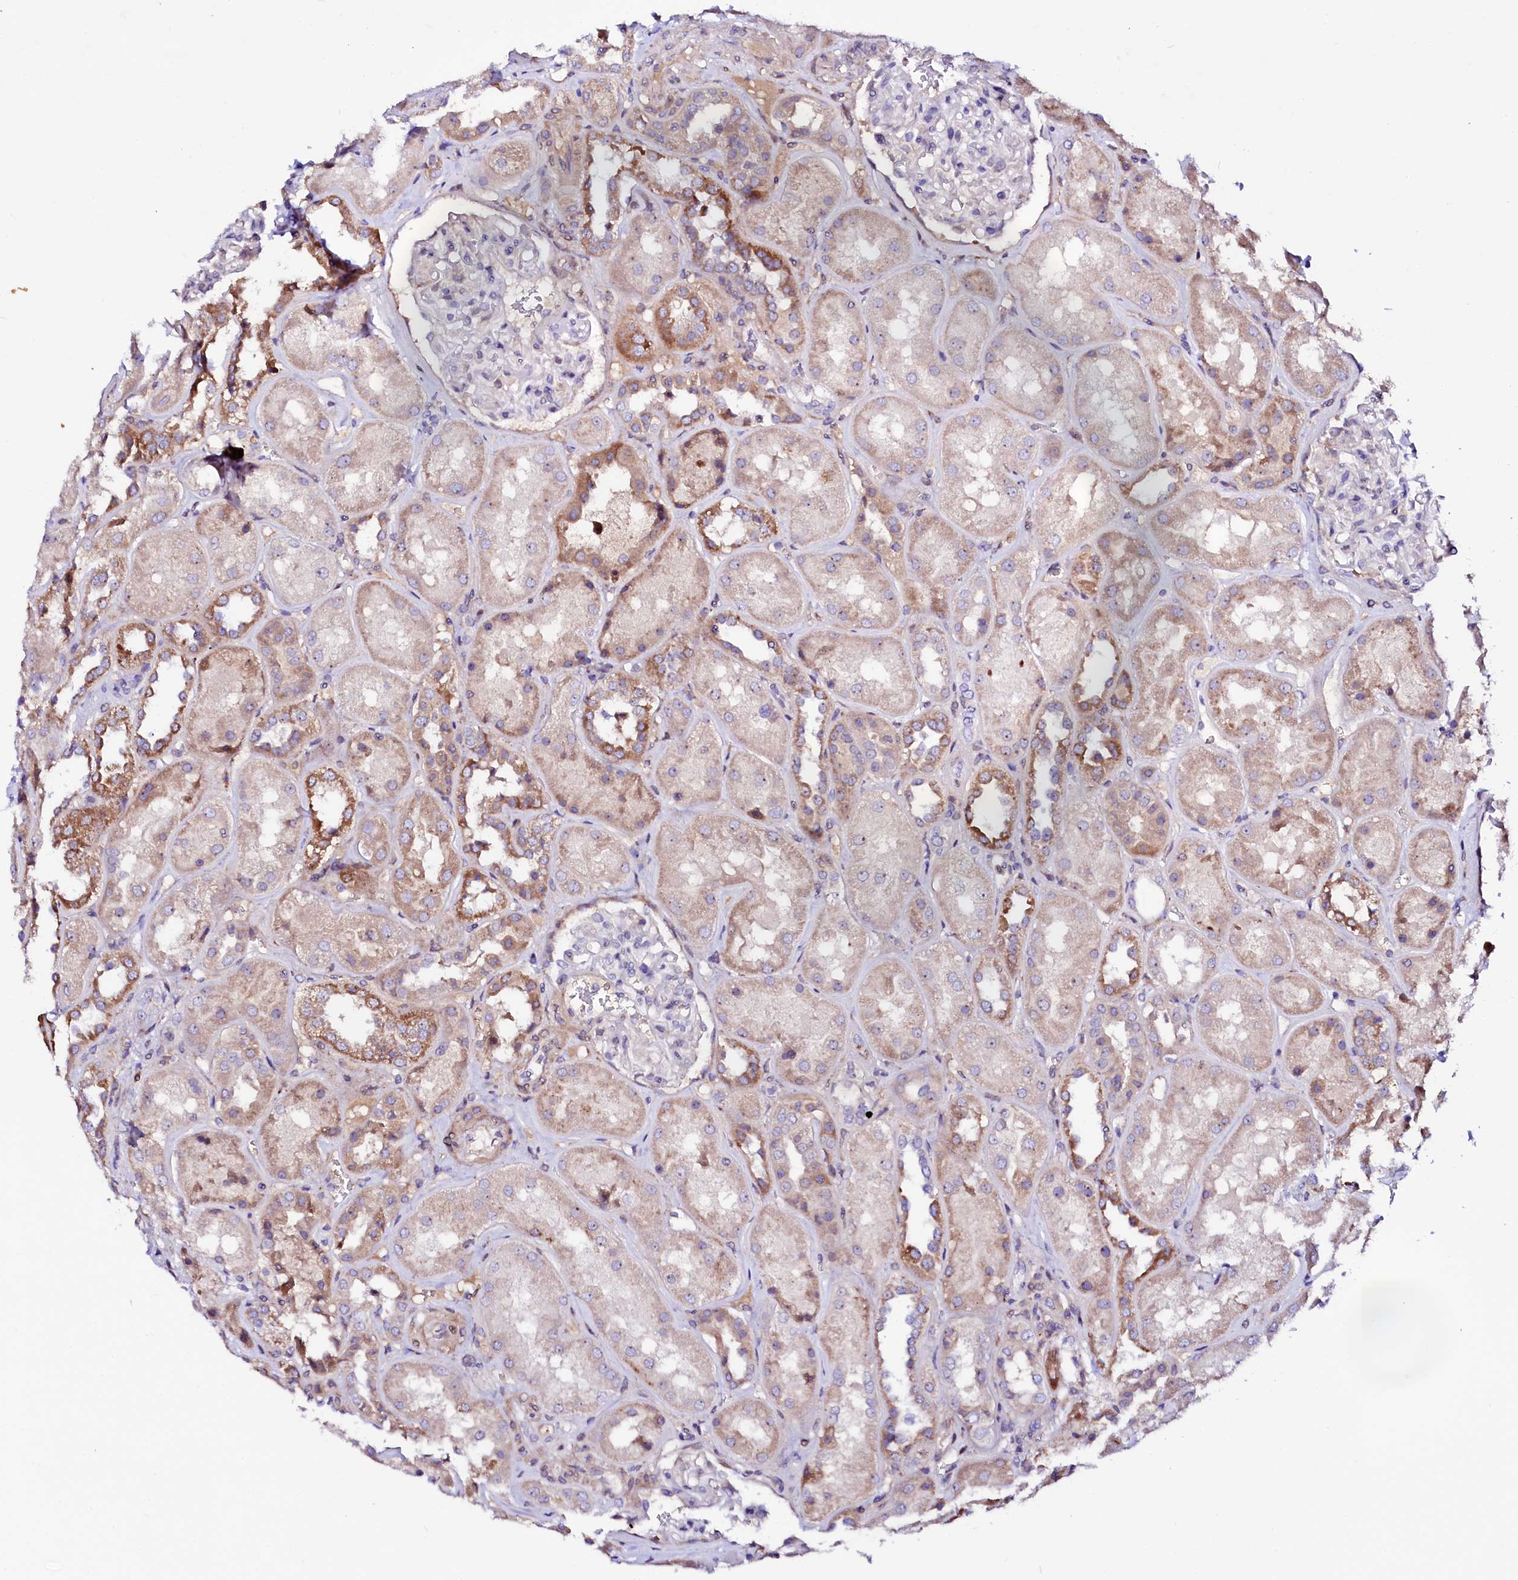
{"staining": {"intensity": "negative", "quantity": "none", "location": "none"}, "tissue": "kidney", "cell_type": "Cells in glomeruli", "image_type": "normal", "snomed": [{"axis": "morphology", "description": "Normal tissue, NOS"}, {"axis": "topography", "description": "Kidney"}], "caption": "Cells in glomeruli show no significant staining in normal kidney. (DAB (3,3'-diaminobenzidine) immunohistochemistry (IHC), high magnification).", "gene": "BTBD16", "patient": {"sex": "male", "age": 70}}